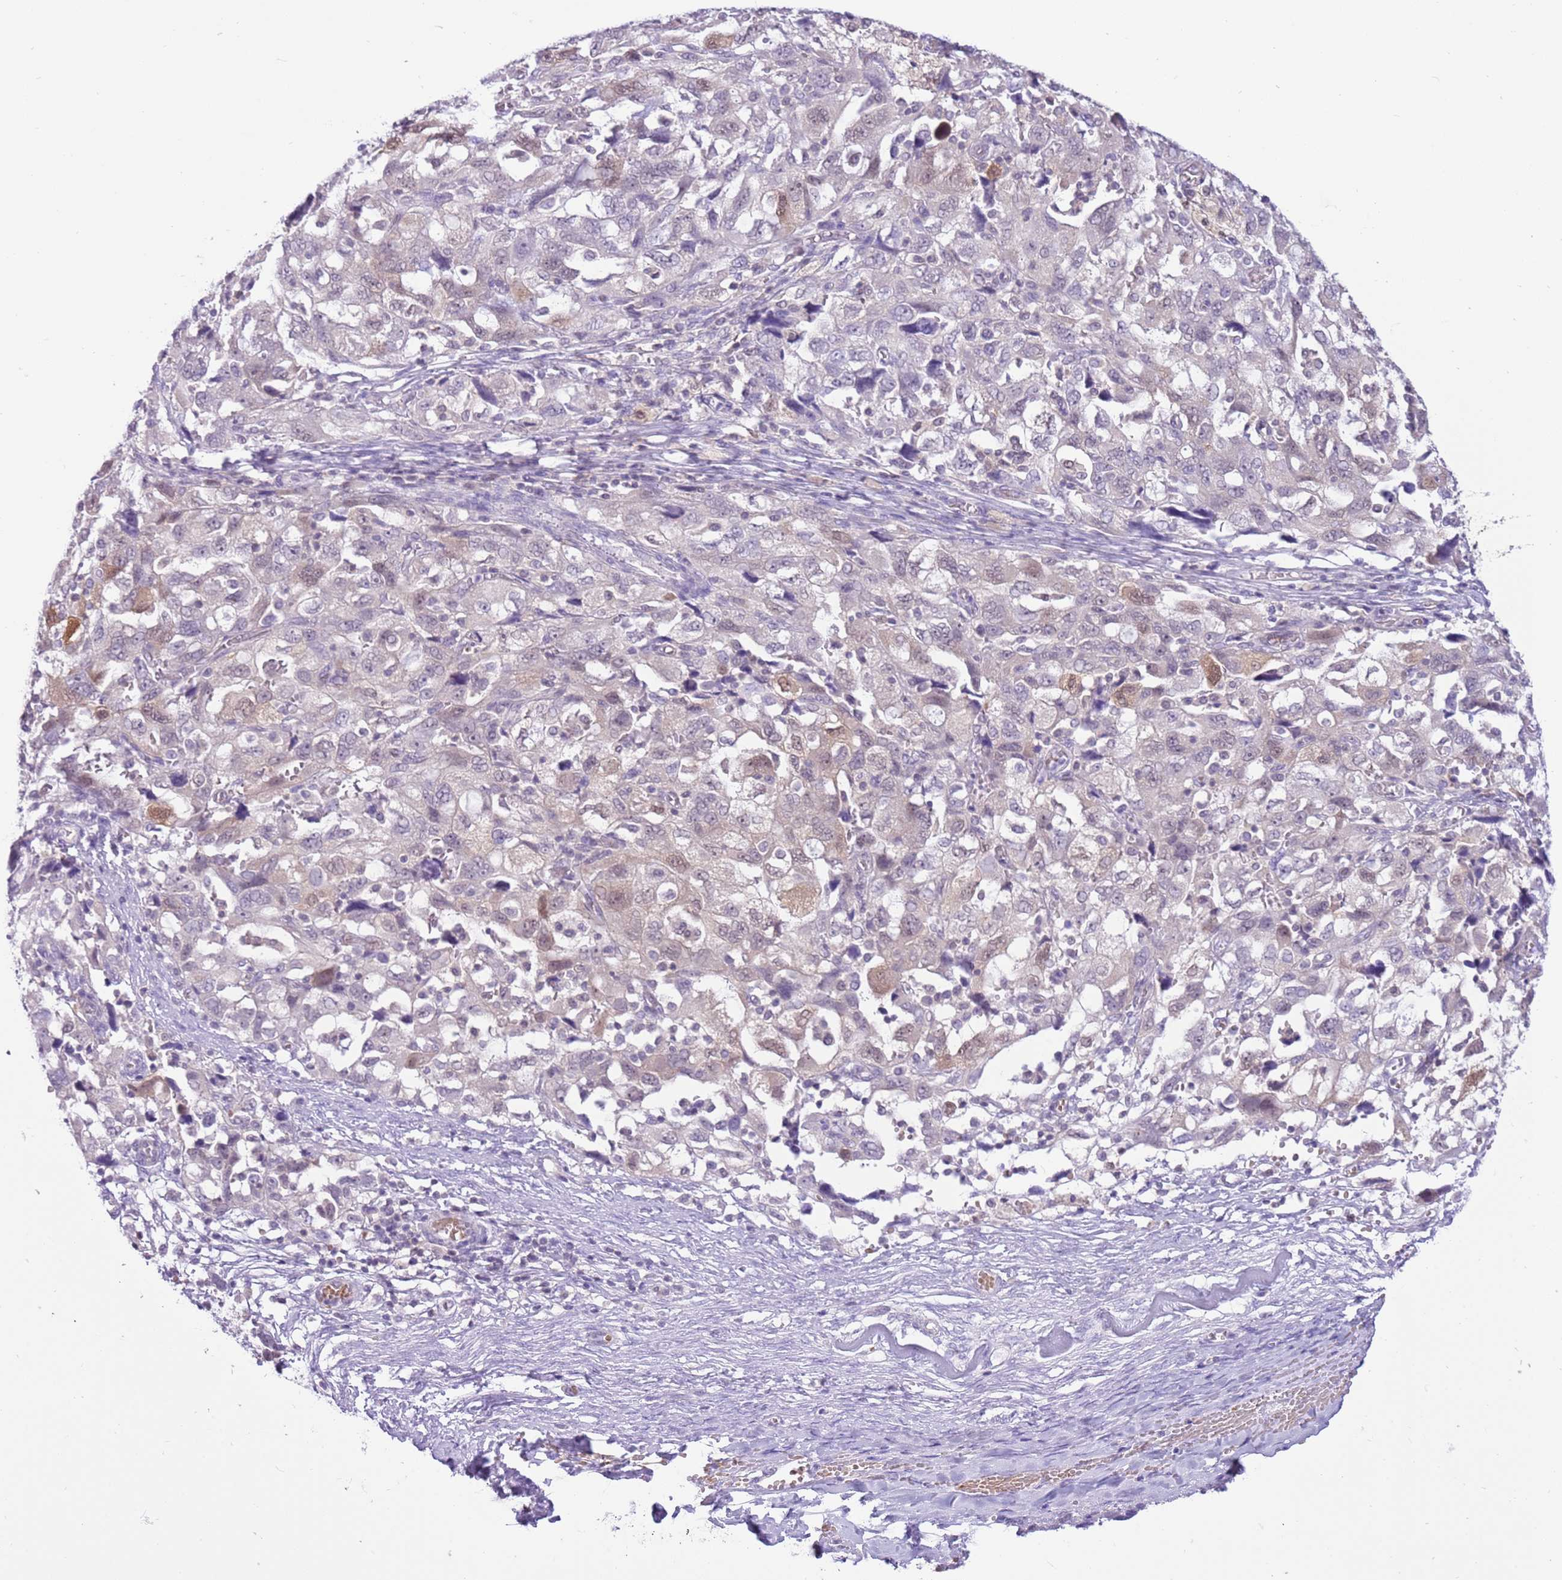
{"staining": {"intensity": "weak", "quantity": "<25%", "location": "nuclear"}, "tissue": "ovarian cancer", "cell_type": "Tumor cells", "image_type": "cancer", "snomed": [{"axis": "morphology", "description": "Carcinoma, NOS"}, {"axis": "morphology", "description": "Cystadenocarcinoma, serous, NOS"}, {"axis": "topography", "description": "Ovary"}], "caption": "Photomicrograph shows no significant protein positivity in tumor cells of carcinoma (ovarian). (DAB (3,3'-diaminobenzidine) immunohistochemistry with hematoxylin counter stain).", "gene": "DDI2", "patient": {"sex": "female", "age": 69}}